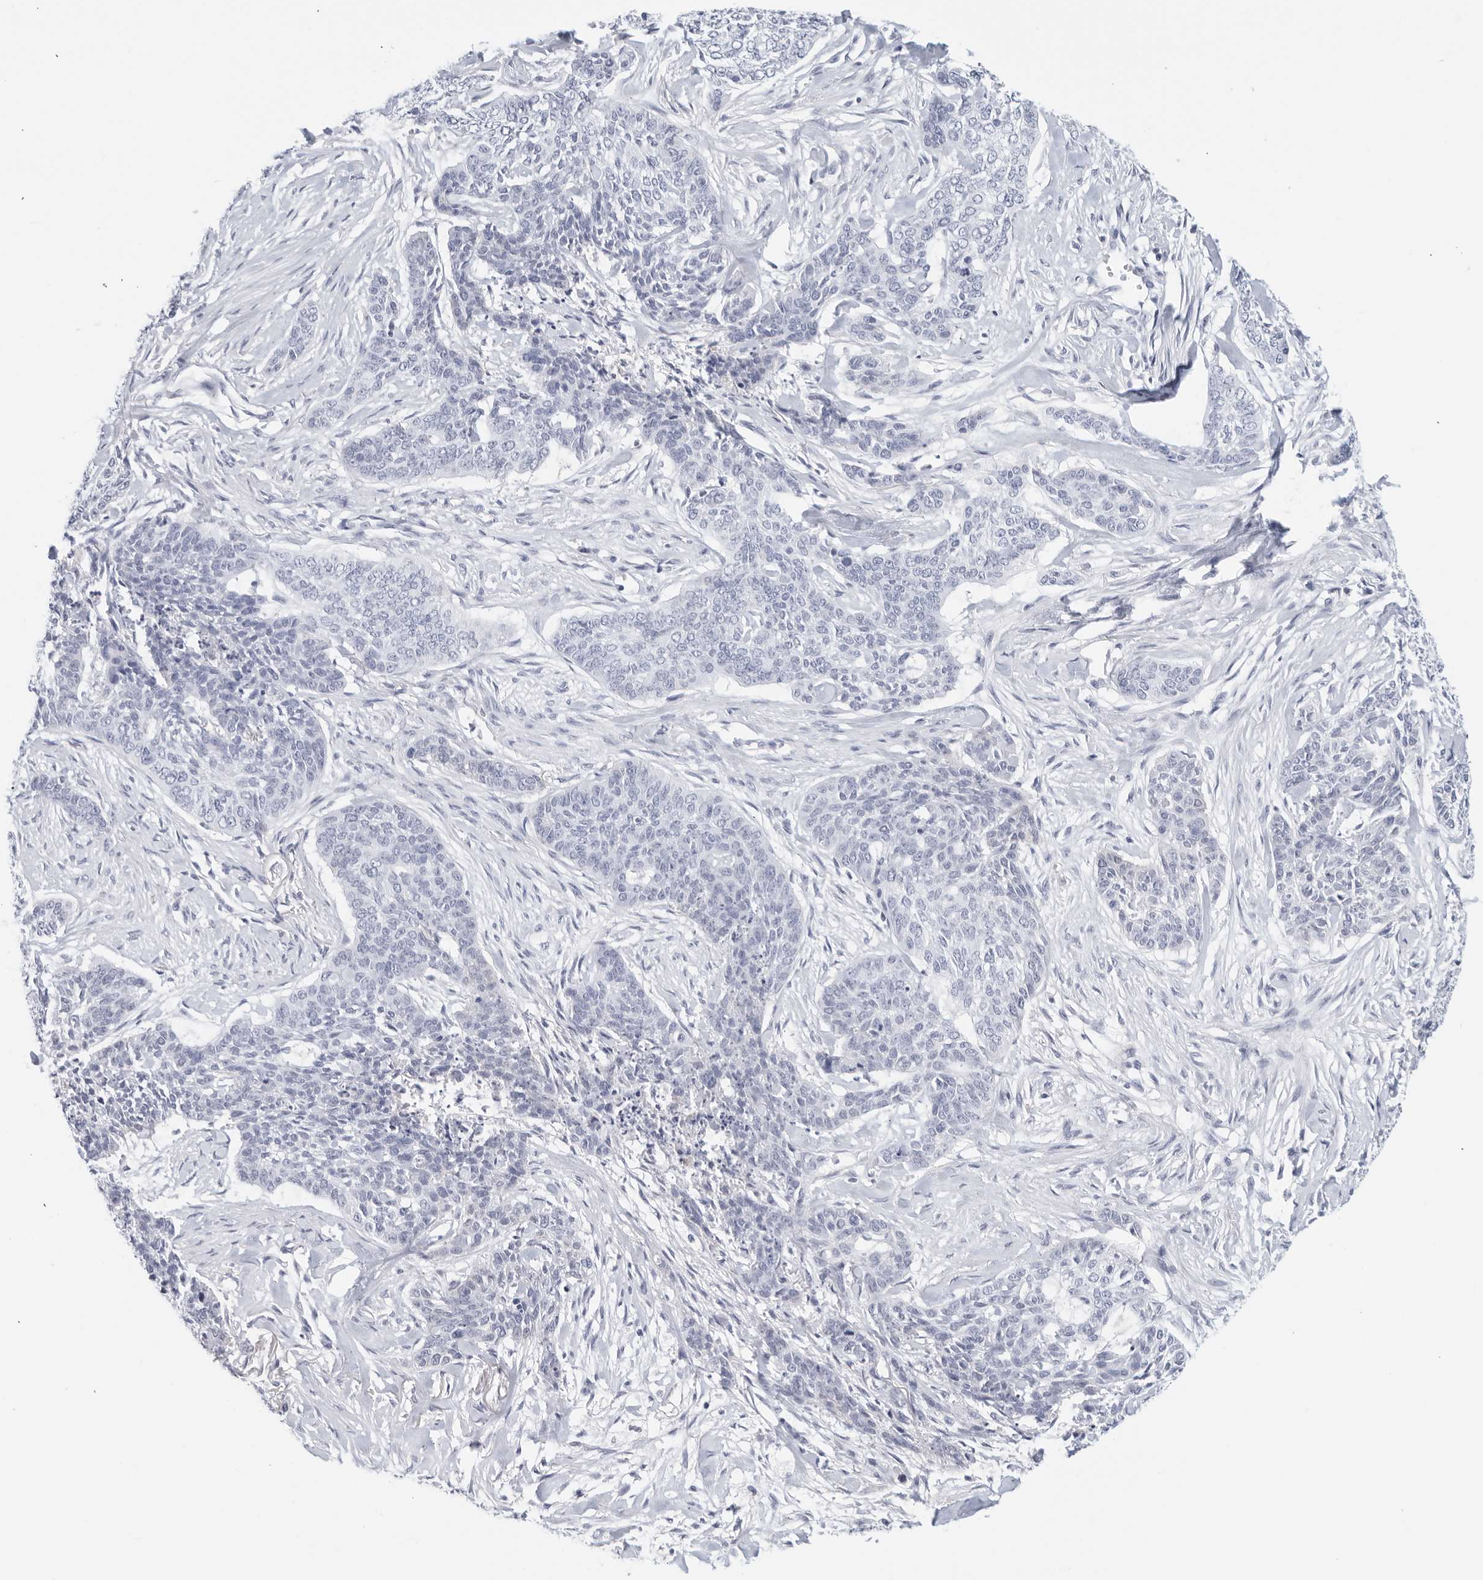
{"staining": {"intensity": "negative", "quantity": "none", "location": "none"}, "tissue": "skin cancer", "cell_type": "Tumor cells", "image_type": "cancer", "snomed": [{"axis": "morphology", "description": "Basal cell carcinoma"}, {"axis": "topography", "description": "Skin"}], "caption": "Image shows no protein staining in tumor cells of basal cell carcinoma (skin) tissue.", "gene": "FGG", "patient": {"sex": "female", "age": 64}}